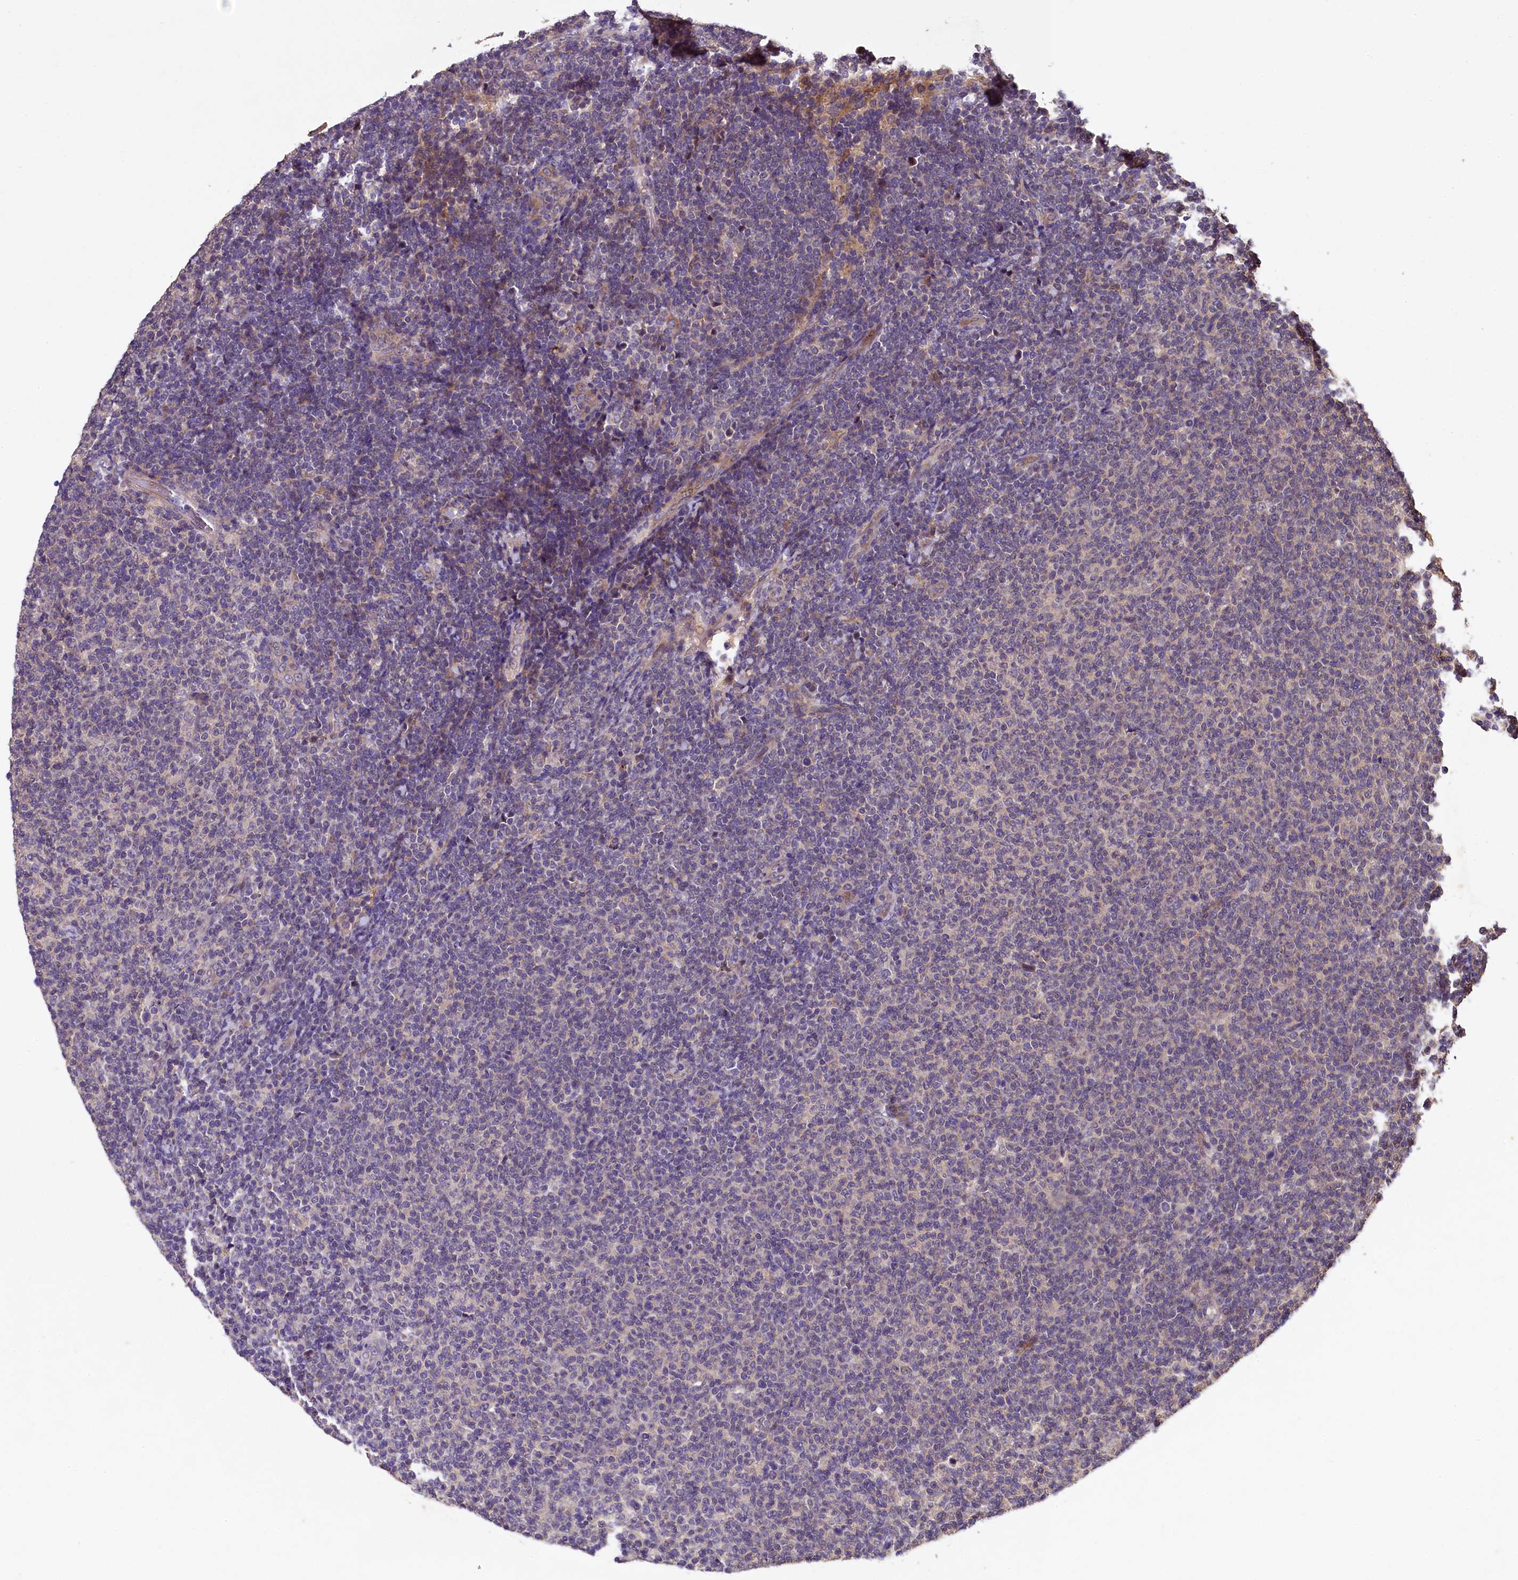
{"staining": {"intensity": "negative", "quantity": "none", "location": "none"}, "tissue": "lymphoma", "cell_type": "Tumor cells", "image_type": "cancer", "snomed": [{"axis": "morphology", "description": "Malignant lymphoma, non-Hodgkin's type, Low grade"}, {"axis": "topography", "description": "Lymph node"}], "caption": "High power microscopy image of an immunohistochemistry micrograph of malignant lymphoma, non-Hodgkin's type (low-grade), revealing no significant staining in tumor cells.", "gene": "PLXNB1", "patient": {"sex": "male", "age": 66}}